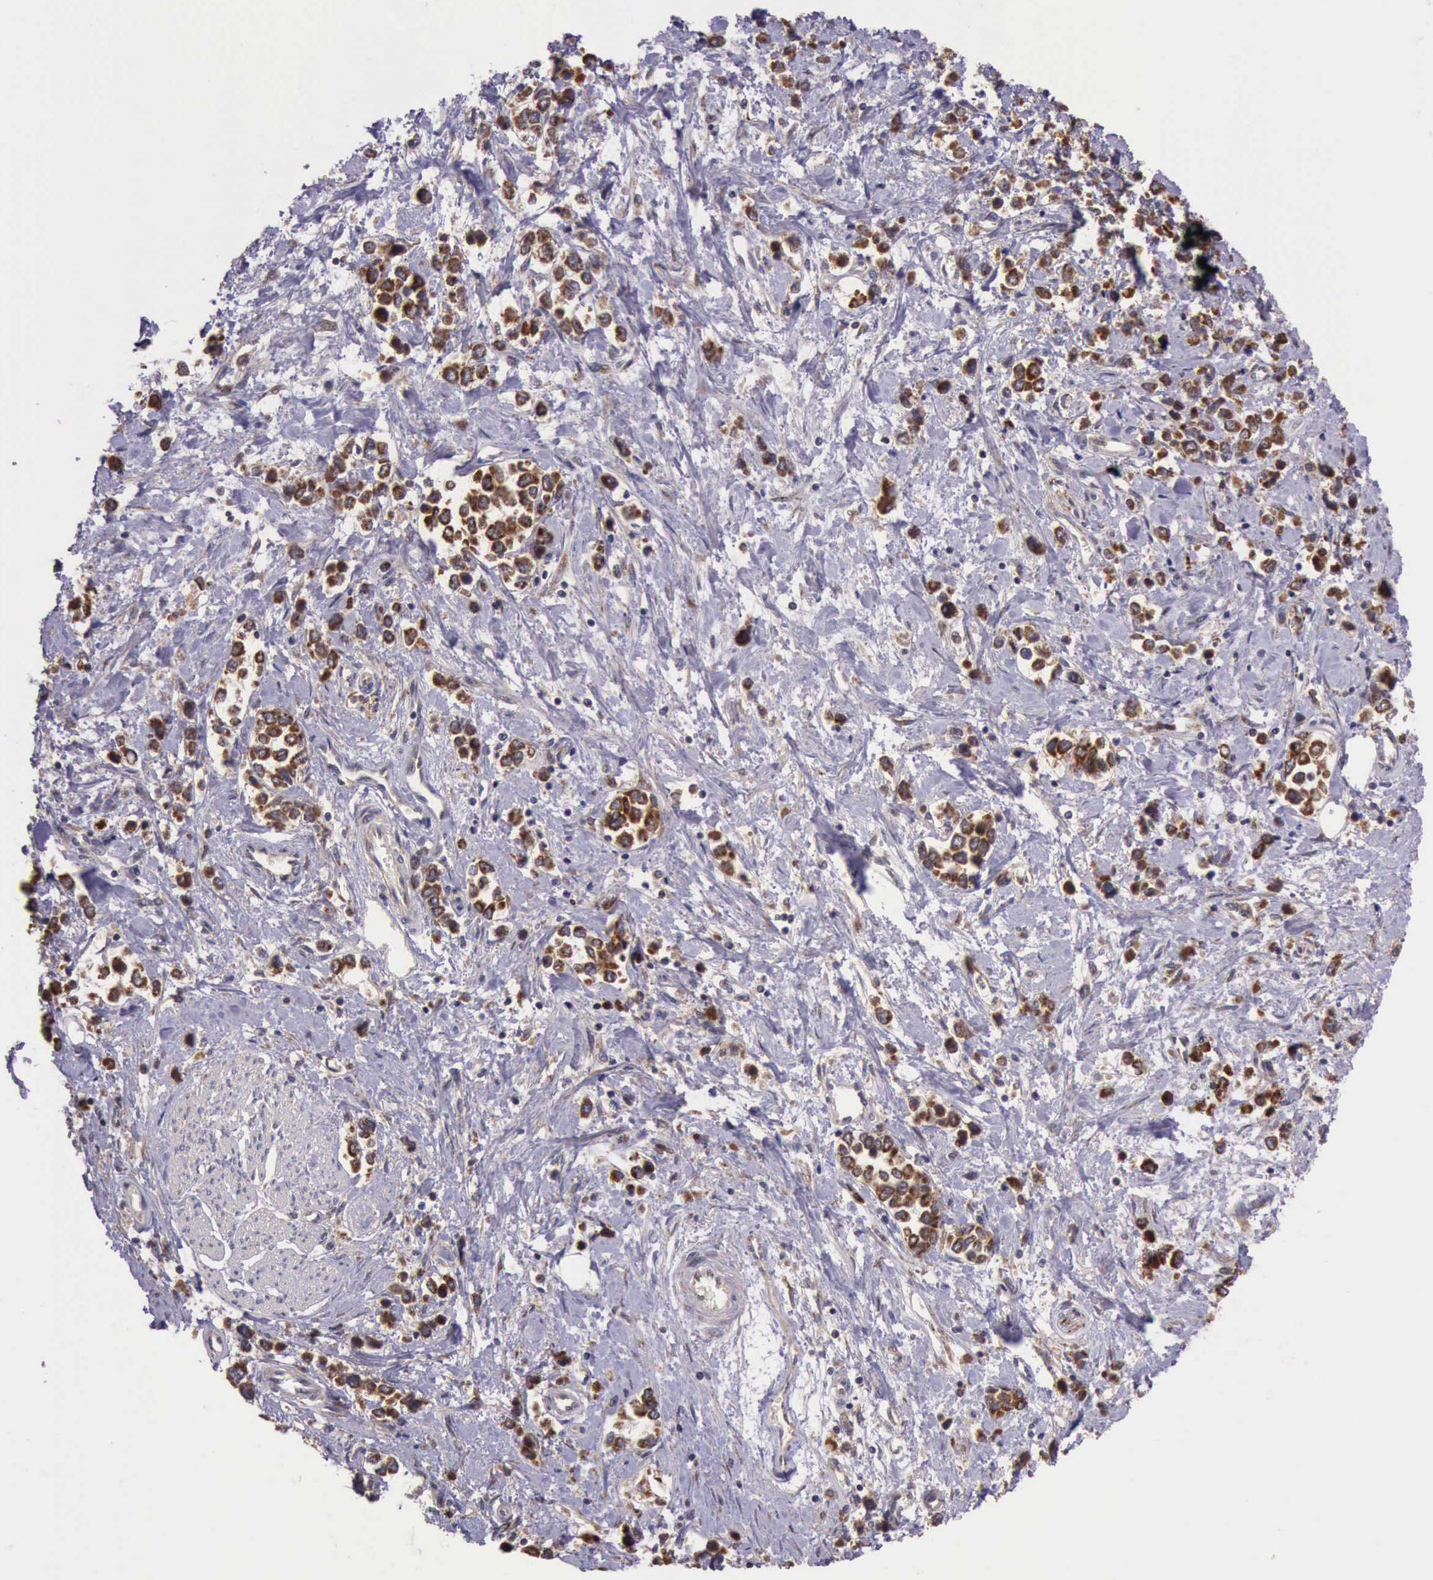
{"staining": {"intensity": "strong", "quantity": ">75%", "location": "cytoplasmic/membranous"}, "tissue": "stomach cancer", "cell_type": "Tumor cells", "image_type": "cancer", "snomed": [{"axis": "morphology", "description": "Adenocarcinoma, NOS"}, {"axis": "topography", "description": "Stomach, upper"}], "caption": "This image displays IHC staining of stomach cancer, with high strong cytoplasmic/membranous staining in about >75% of tumor cells.", "gene": "ARMCX3", "patient": {"sex": "male", "age": 76}}